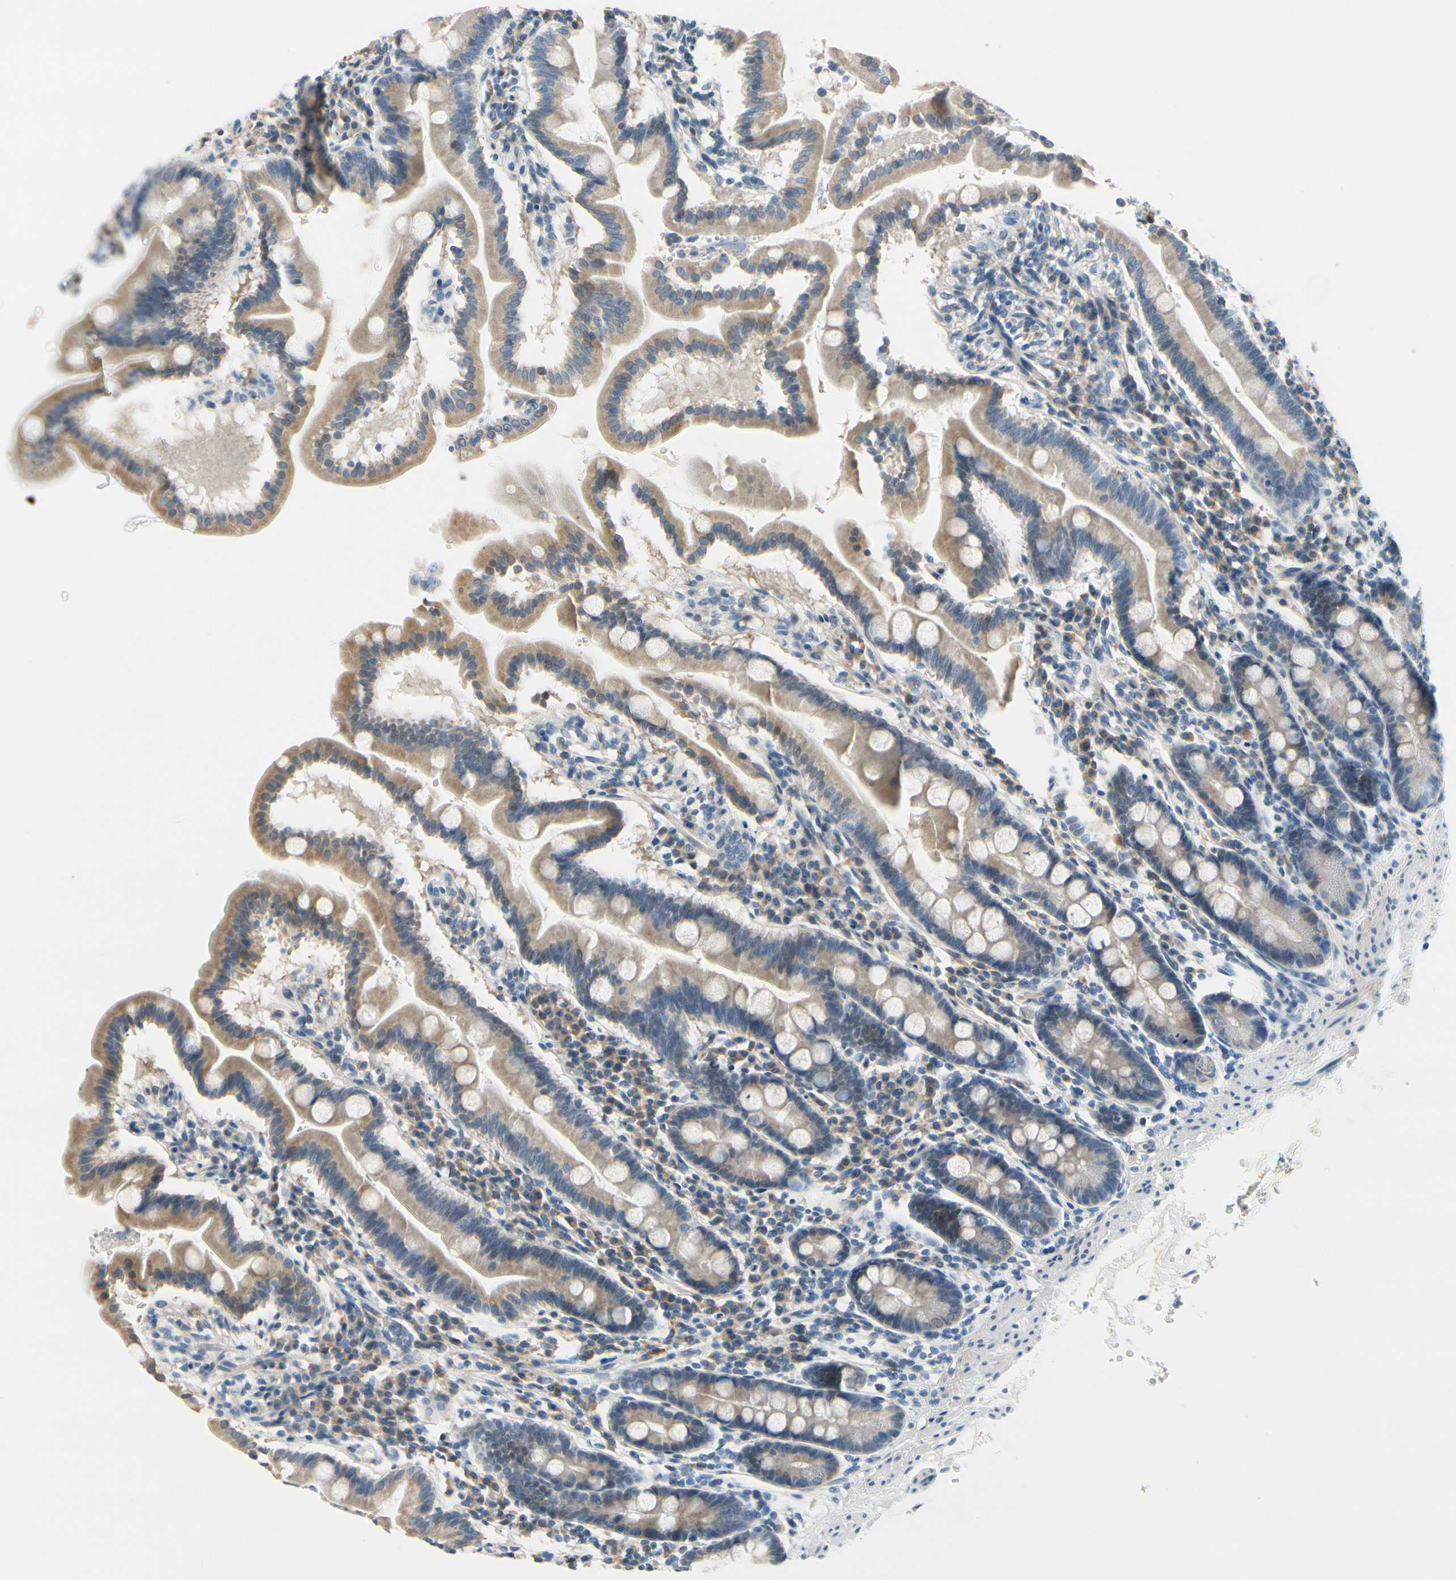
{"staining": {"intensity": "moderate", "quantity": ">75%", "location": "cytoplasmic/membranous"}, "tissue": "duodenum", "cell_type": "Glandular cells", "image_type": "normal", "snomed": [{"axis": "morphology", "description": "Normal tissue, NOS"}, {"axis": "topography", "description": "Duodenum"}], "caption": "Immunohistochemical staining of normal duodenum exhibits moderate cytoplasmic/membranous protein positivity in approximately >75% of glandular cells.", "gene": "FCER2", "patient": {"sex": "male", "age": 50}}